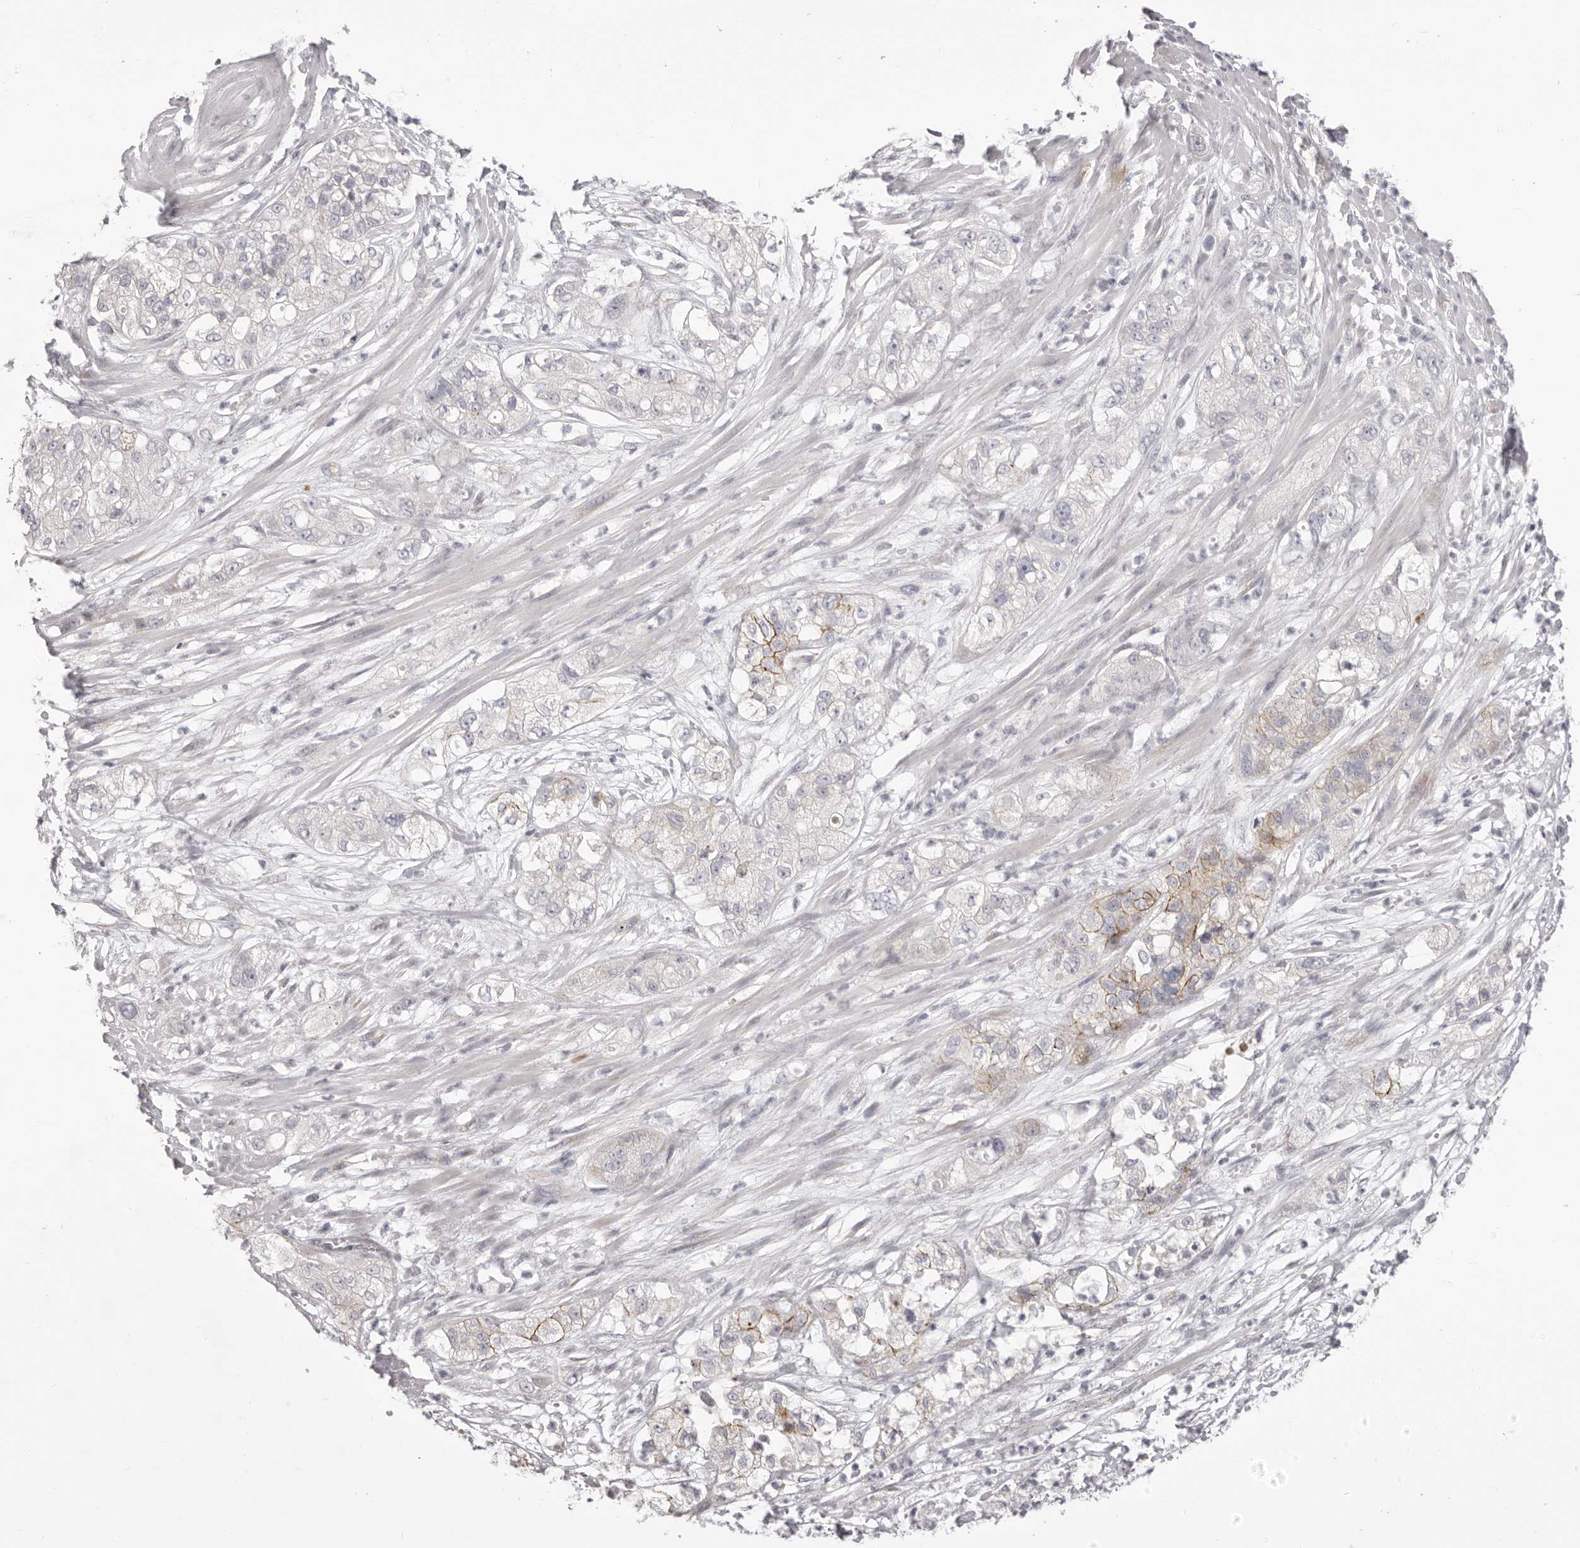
{"staining": {"intensity": "moderate", "quantity": "<25%", "location": "cytoplasmic/membranous"}, "tissue": "pancreatic cancer", "cell_type": "Tumor cells", "image_type": "cancer", "snomed": [{"axis": "morphology", "description": "Adenocarcinoma, NOS"}, {"axis": "topography", "description": "Pancreas"}], "caption": "There is low levels of moderate cytoplasmic/membranous staining in tumor cells of pancreatic cancer (adenocarcinoma), as demonstrated by immunohistochemical staining (brown color).", "gene": "OTUD3", "patient": {"sex": "female", "age": 78}}